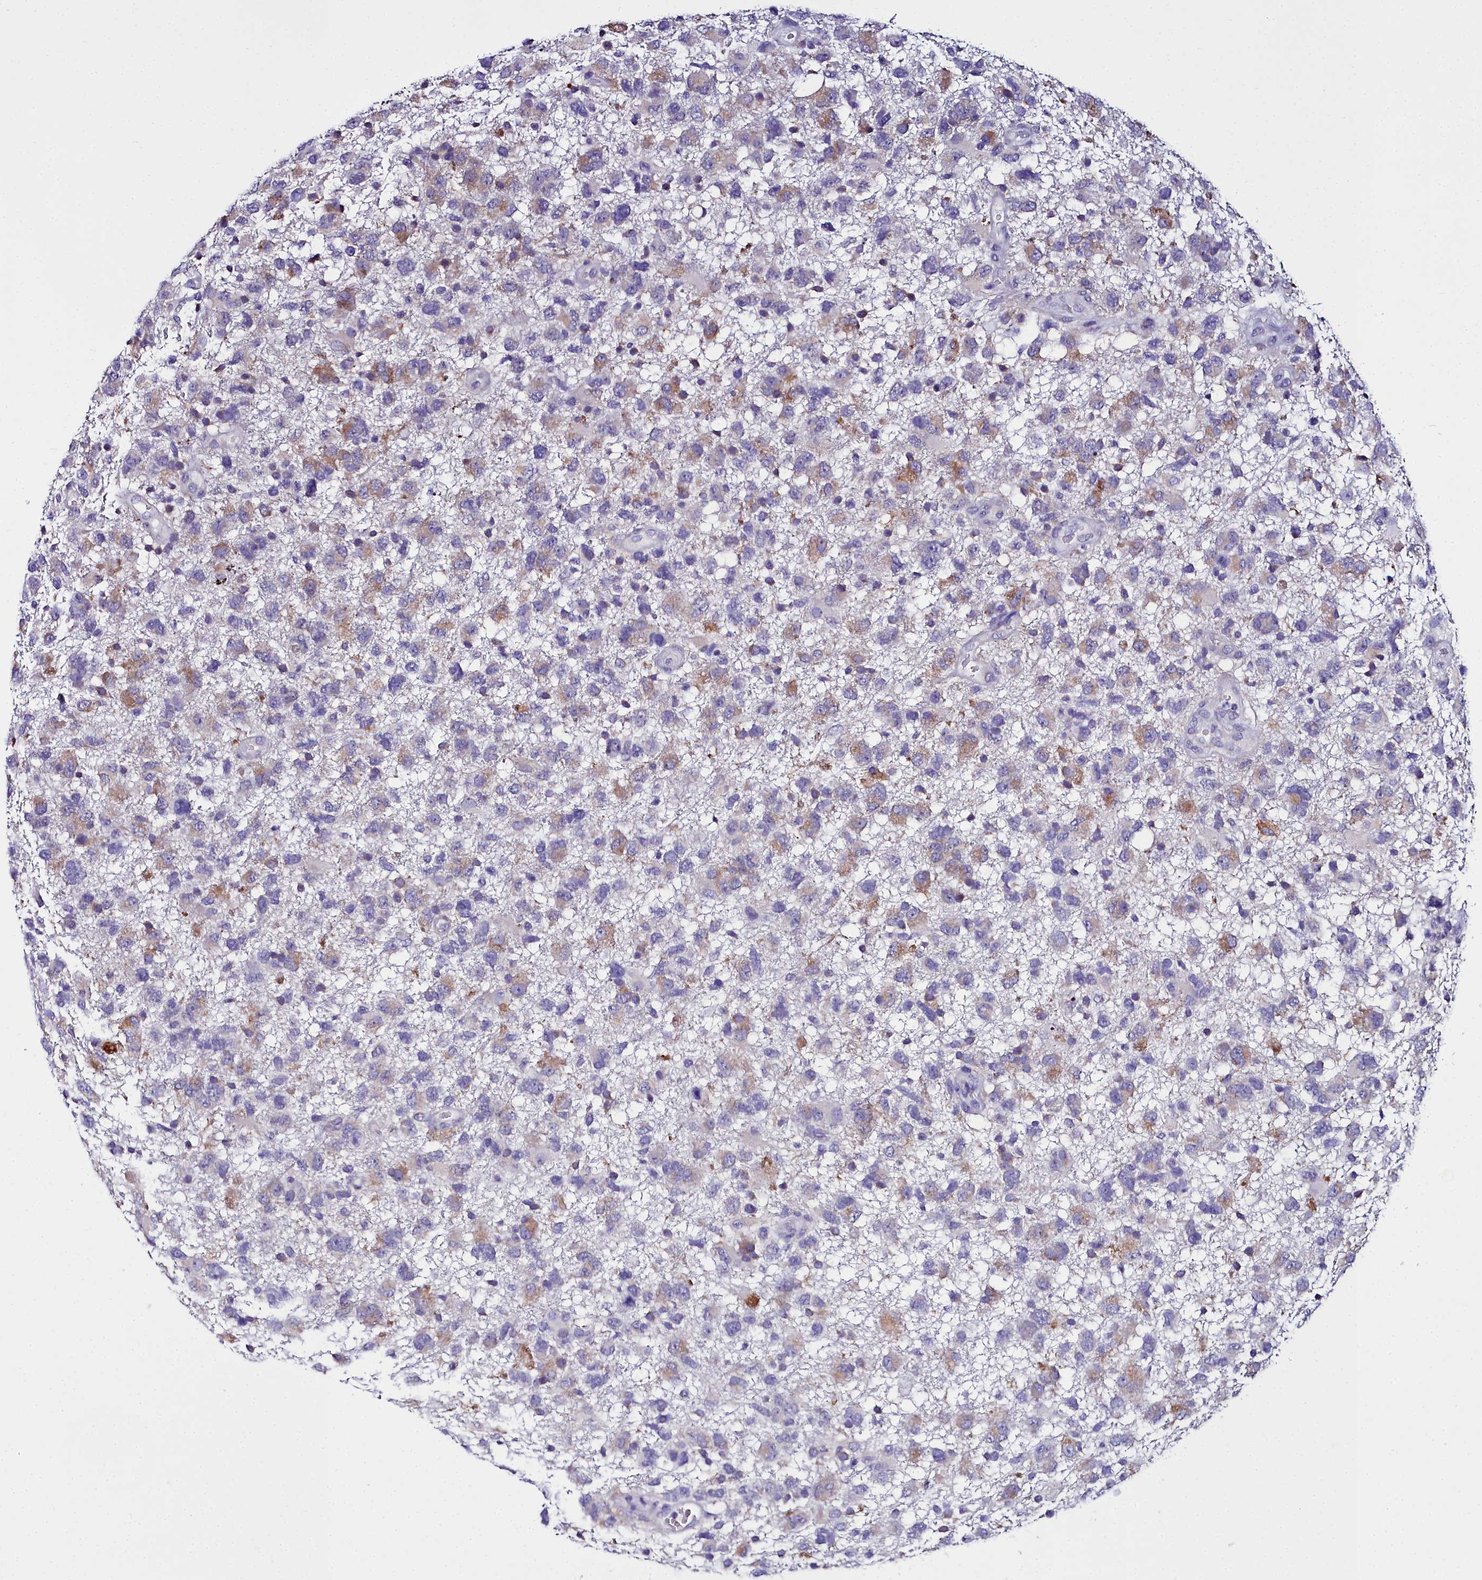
{"staining": {"intensity": "moderate", "quantity": "25%-75%", "location": "cytoplasmic/membranous"}, "tissue": "glioma", "cell_type": "Tumor cells", "image_type": "cancer", "snomed": [{"axis": "morphology", "description": "Glioma, malignant, High grade"}, {"axis": "topography", "description": "Brain"}], "caption": "Immunohistochemical staining of malignant glioma (high-grade) demonstrates medium levels of moderate cytoplasmic/membranous protein staining in approximately 25%-75% of tumor cells. The protein is stained brown, and the nuclei are stained in blue (DAB IHC with brightfield microscopy, high magnification).", "gene": "ELAPOR2", "patient": {"sex": "male", "age": 61}}